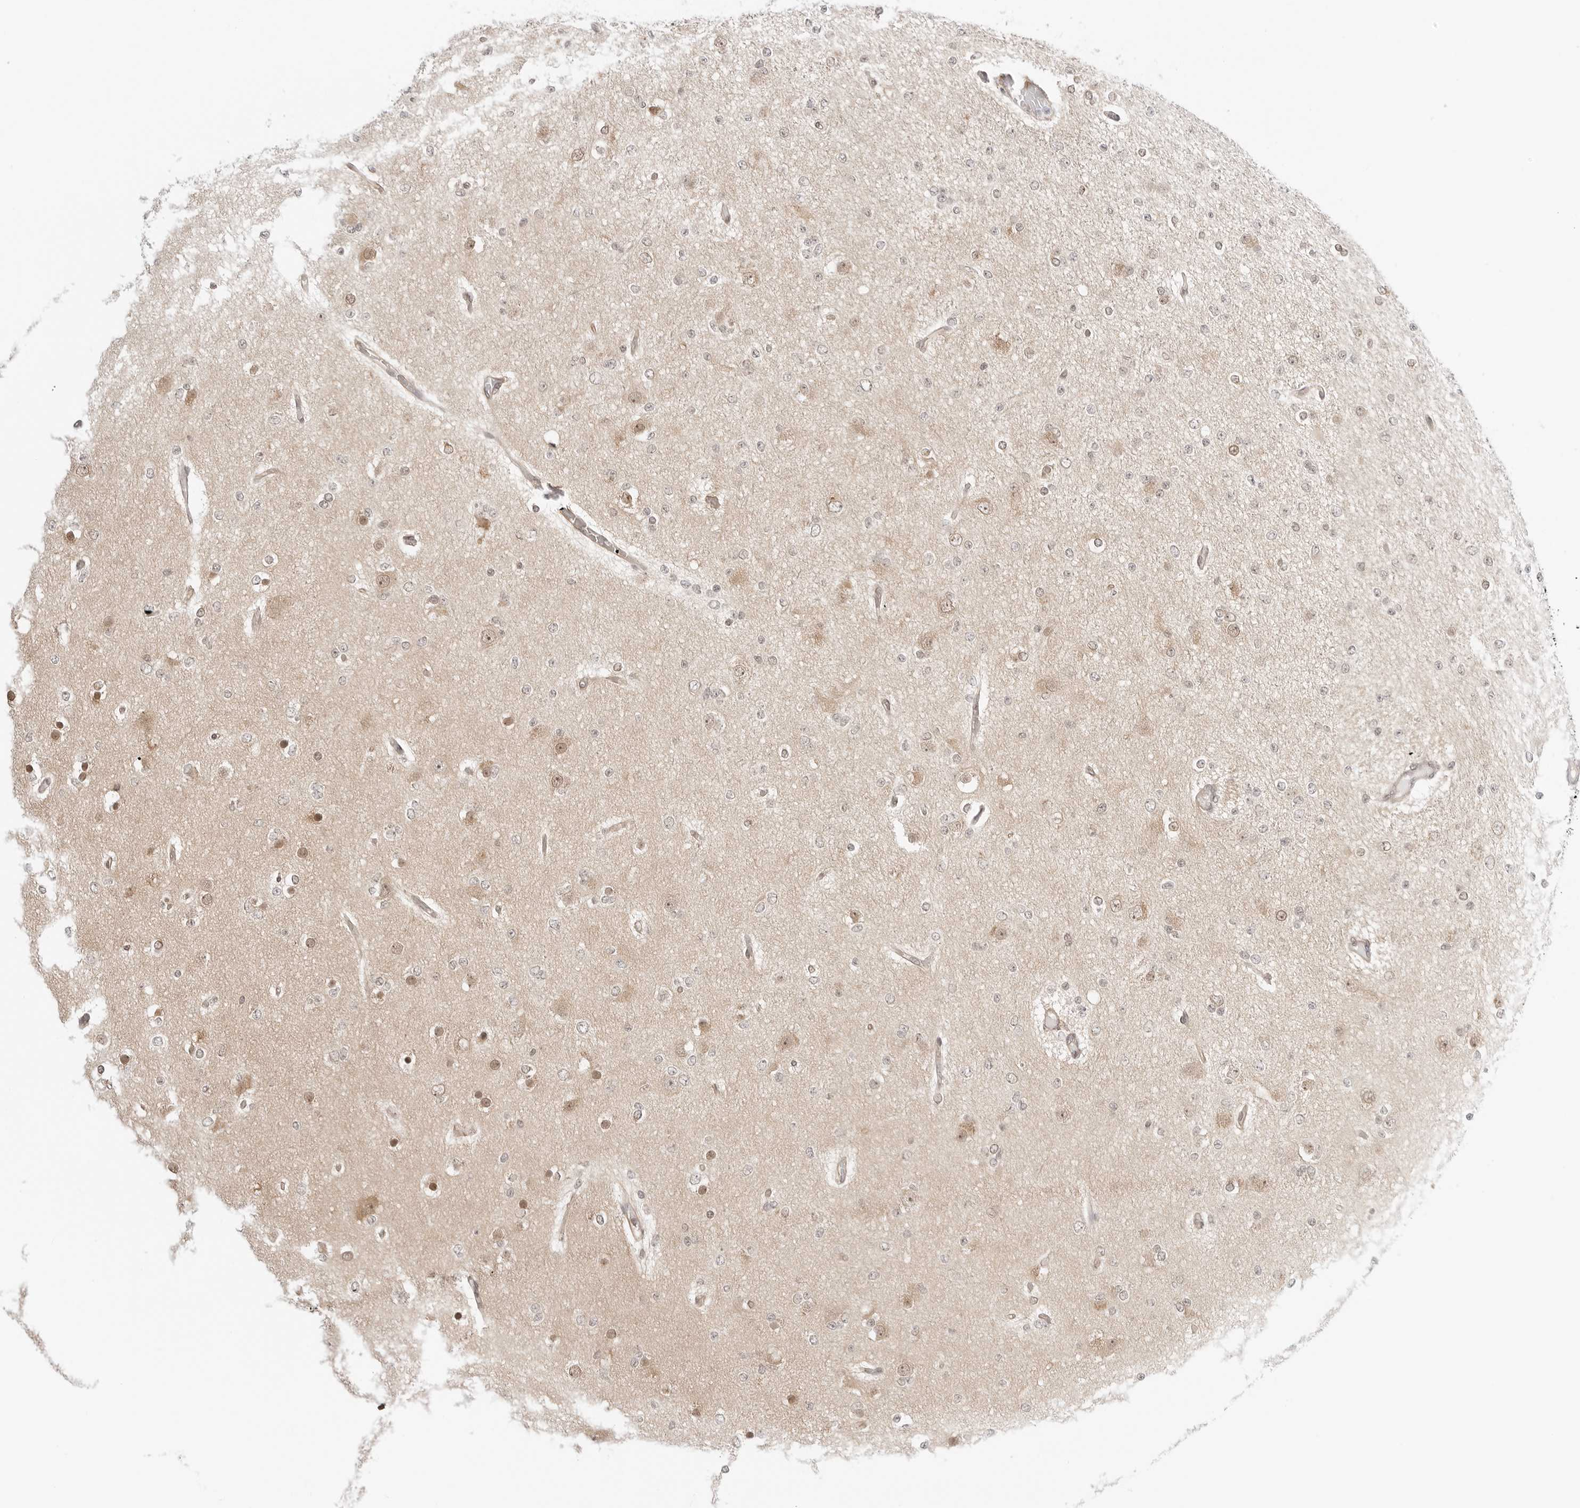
{"staining": {"intensity": "weak", "quantity": "<25%", "location": "nuclear"}, "tissue": "glioma", "cell_type": "Tumor cells", "image_type": "cancer", "snomed": [{"axis": "morphology", "description": "Glioma, malignant, Low grade"}, {"axis": "topography", "description": "Brain"}], "caption": "A micrograph of glioma stained for a protein shows no brown staining in tumor cells. (DAB immunohistochemistry, high magnification).", "gene": "NUDC", "patient": {"sex": "female", "age": 22}}